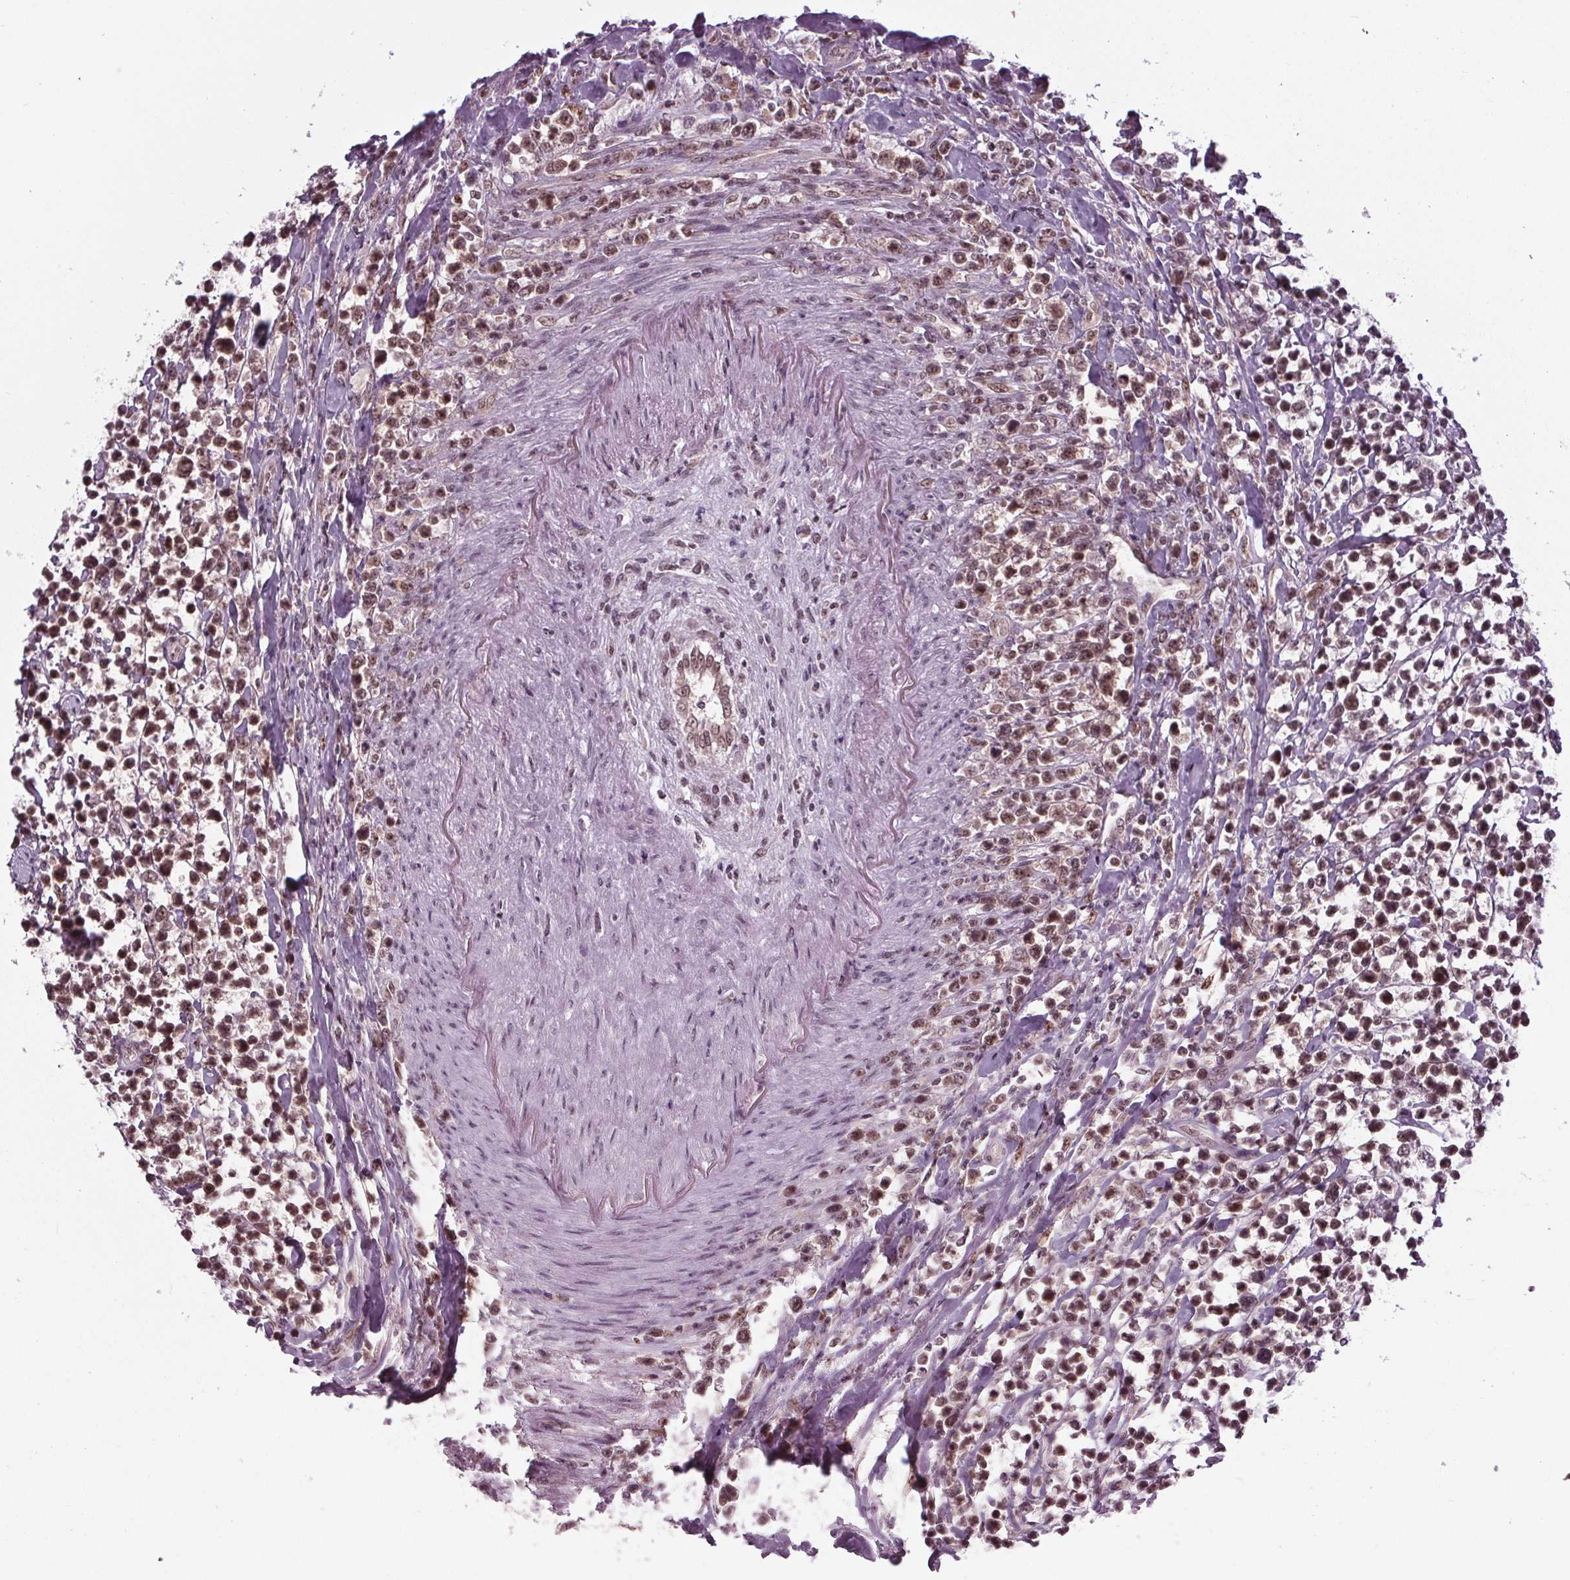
{"staining": {"intensity": "moderate", "quantity": ">75%", "location": "nuclear"}, "tissue": "lymphoma", "cell_type": "Tumor cells", "image_type": "cancer", "snomed": [{"axis": "morphology", "description": "Malignant lymphoma, non-Hodgkin's type, High grade"}, {"axis": "topography", "description": "Soft tissue"}], "caption": "A photomicrograph of human lymphoma stained for a protein shows moderate nuclear brown staining in tumor cells.", "gene": "DDX41", "patient": {"sex": "female", "age": 56}}